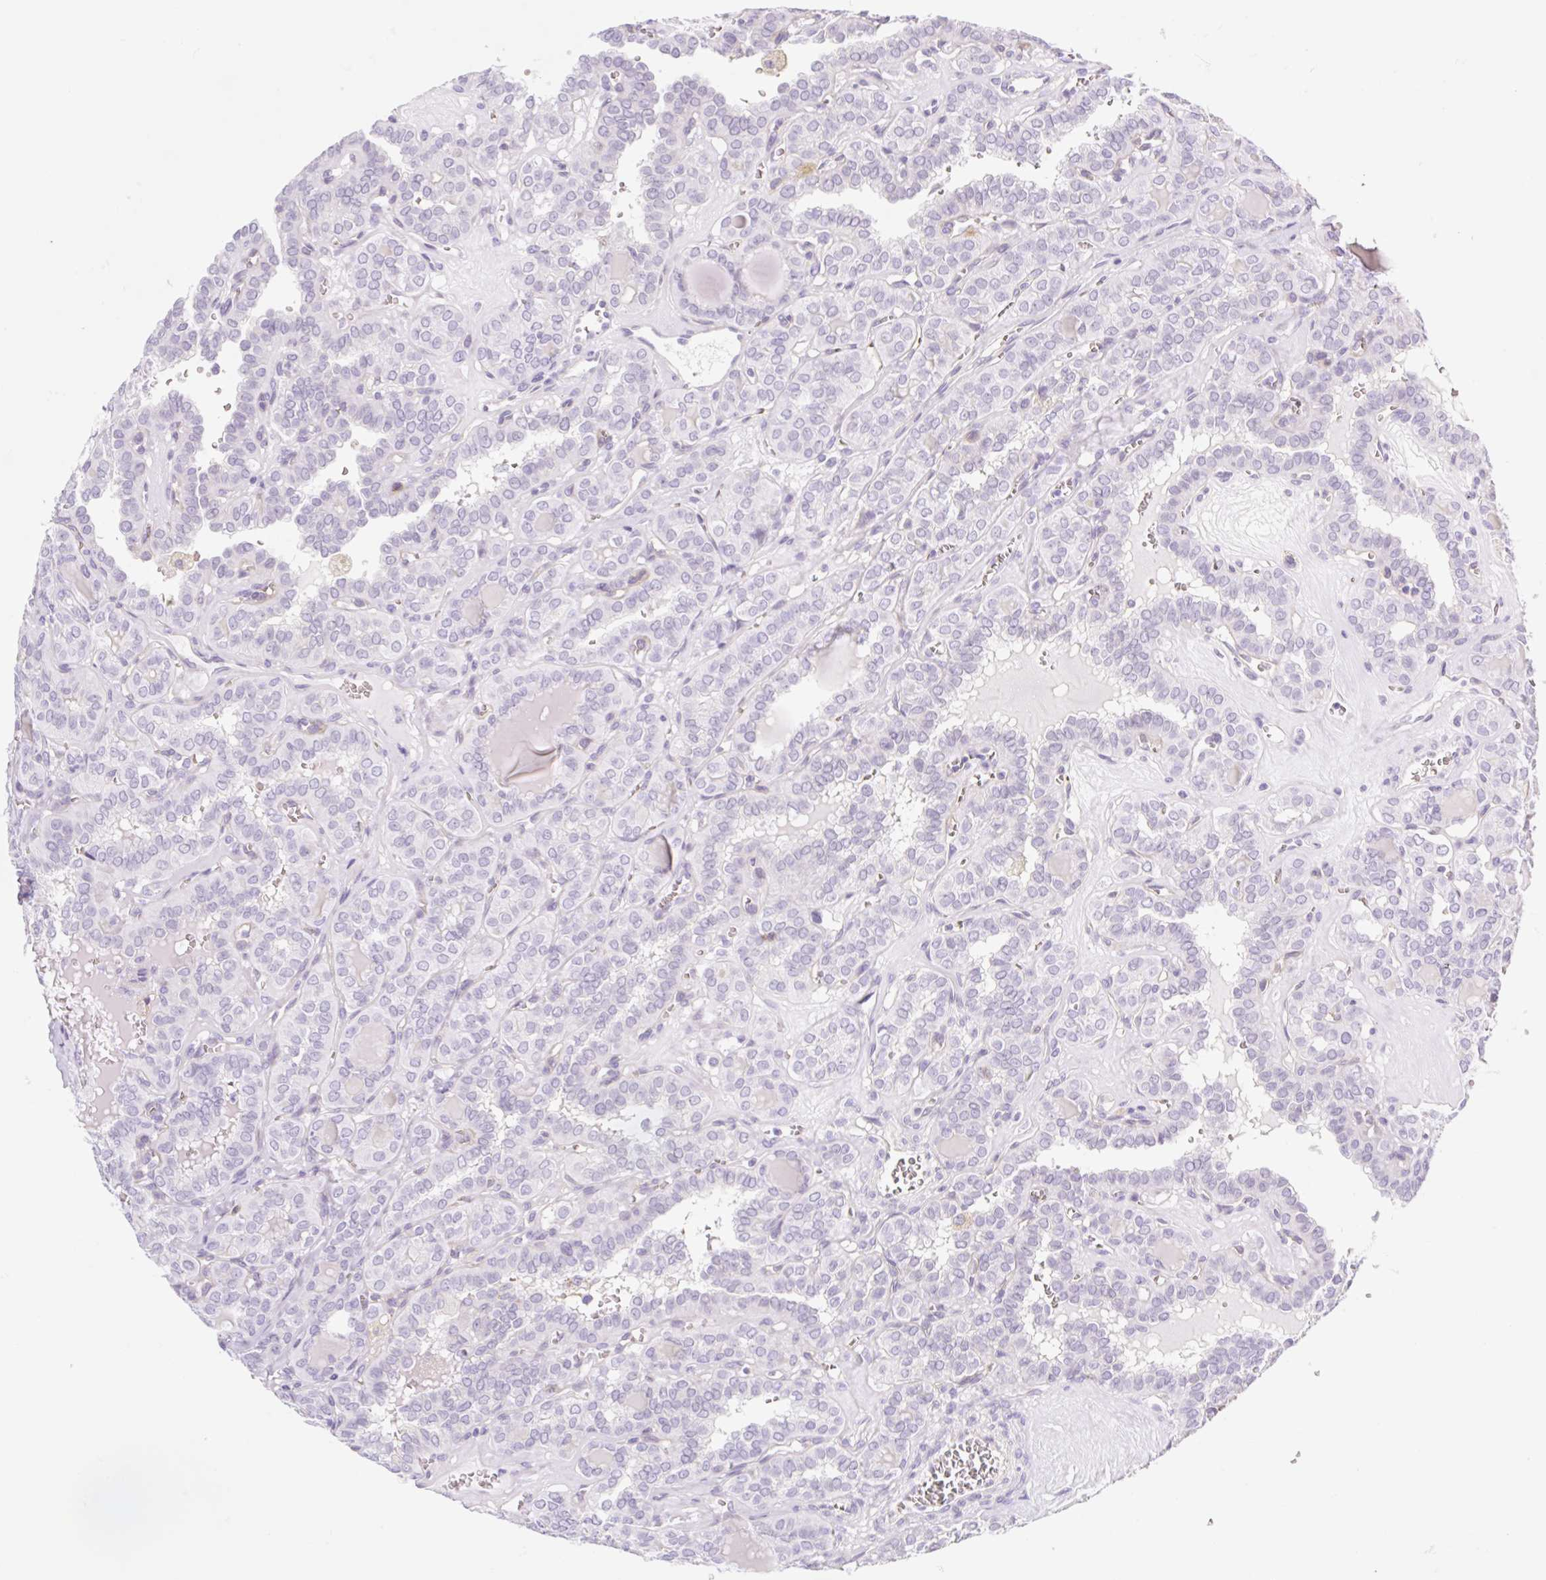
{"staining": {"intensity": "negative", "quantity": "none", "location": "none"}, "tissue": "thyroid cancer", "cell_type": "Tumor cells", "image_type": "cancer", "snomed": [{"axis": "morphology", "description": "Papillary adenocarcinoma, NOS"}, {"axis": "topography", "description": "Thyroid gland"}], "caption": "Immunohistochemical staining of thyroid papillary adenocarcinoma demonstrates no significant expression in tumor cells.", "gene": "BCAS1", "patient": {"sex": "female", "age": 41}}